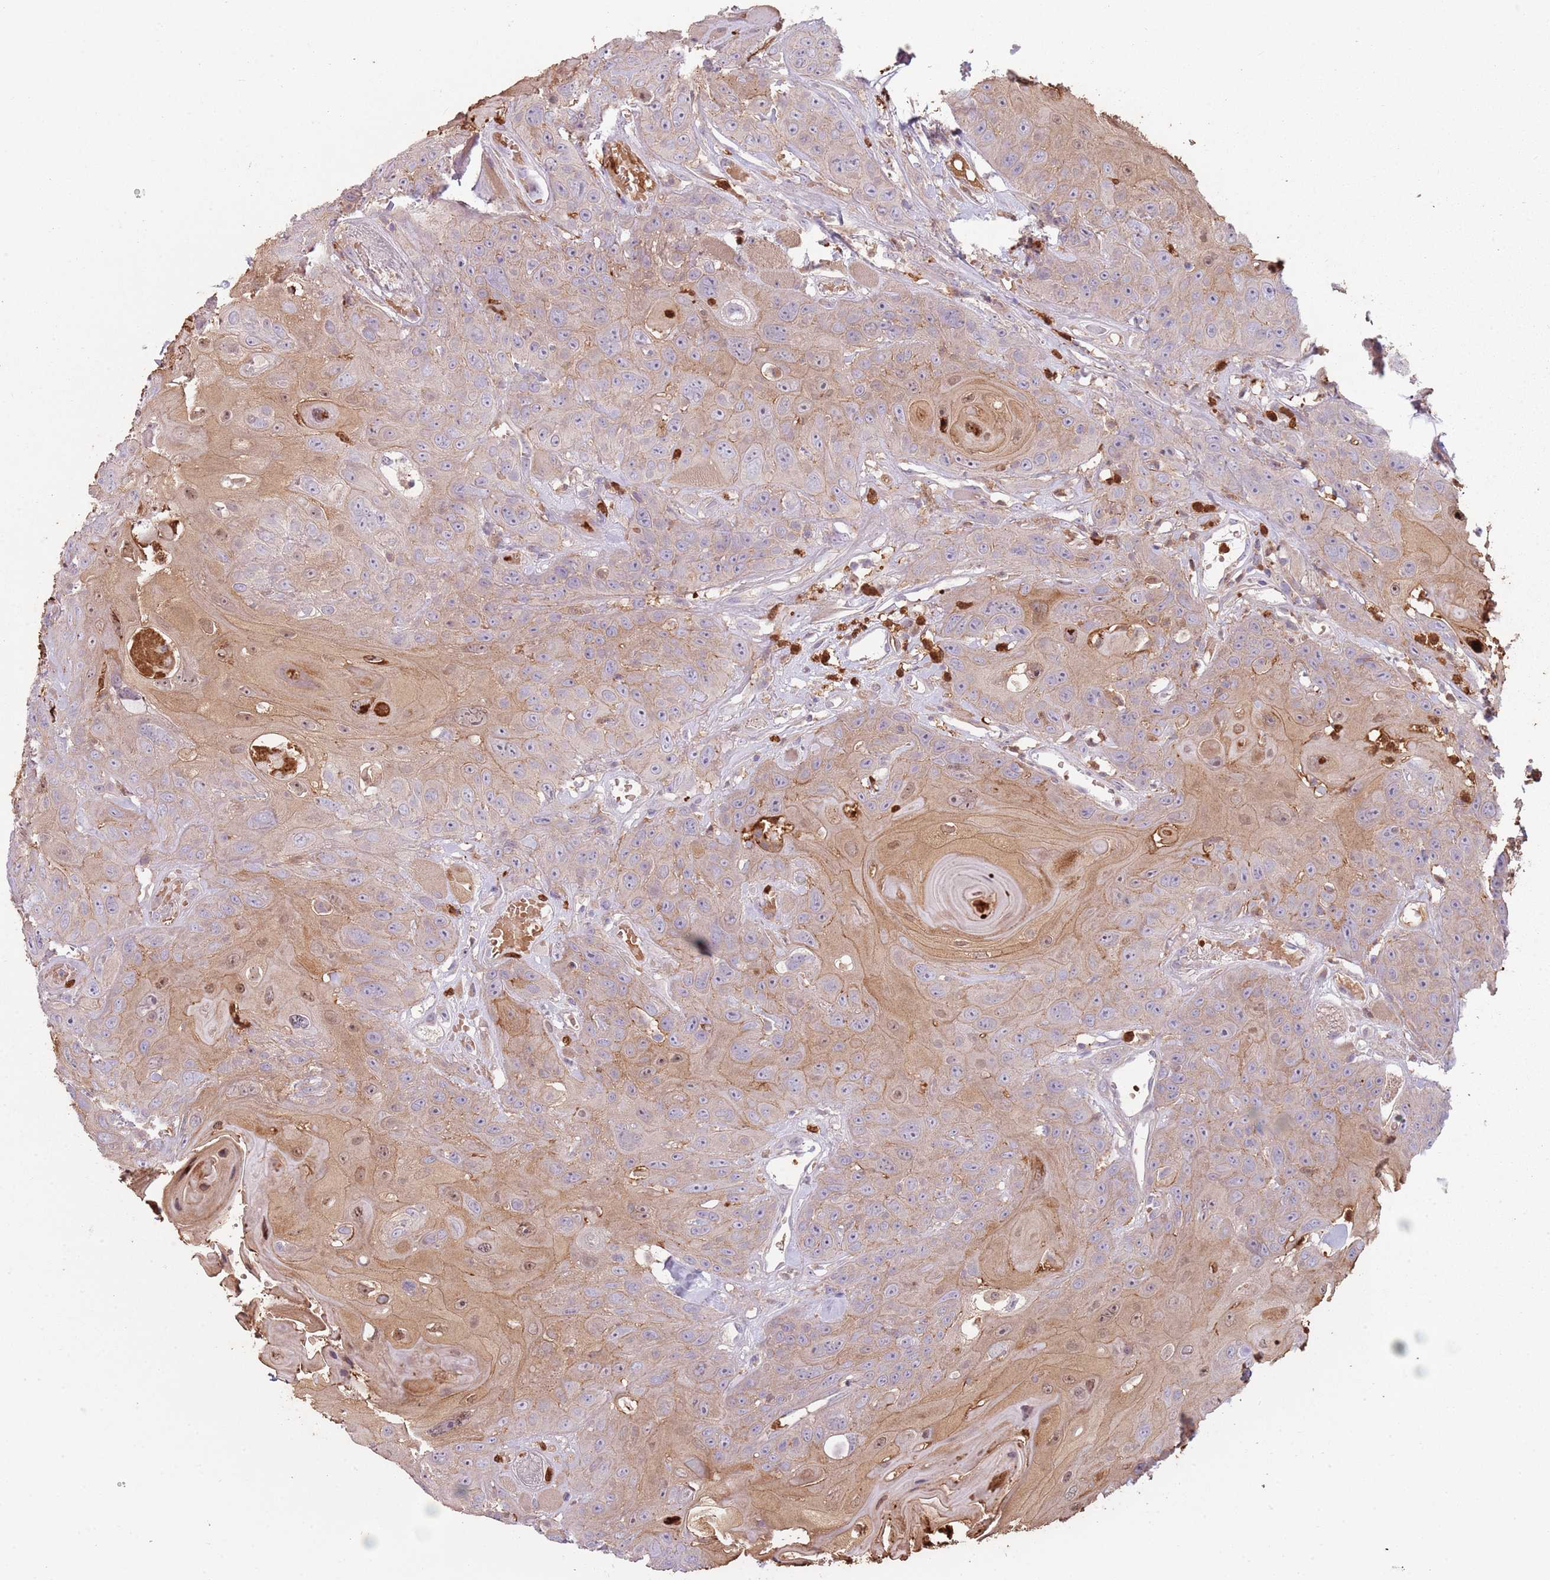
{"staining": {"intensity": "moderate", "quantity": "25%-75%", "location": "cytoplasmic/membranous"}, "tissue": "head and neck cancer", "cell_type": "Tumor cells", "image_type": "cancer", "snomed": [{"axis": "morphology", "description": "Squamous cell carcinoma, NOS"}, {"axis": "topography", "description": "Head-Neck"}], "caption": "Immunohistochemical staining of head and neck cancer exhibits moderate cytoplasmic/membranous protein positivity in about 25%-75% of tumor cells. (Brightfield microscopy of DAB IHC at high magnification).", "gene": "SPAG4", "patient": {"sex": "female", "age": 59}}